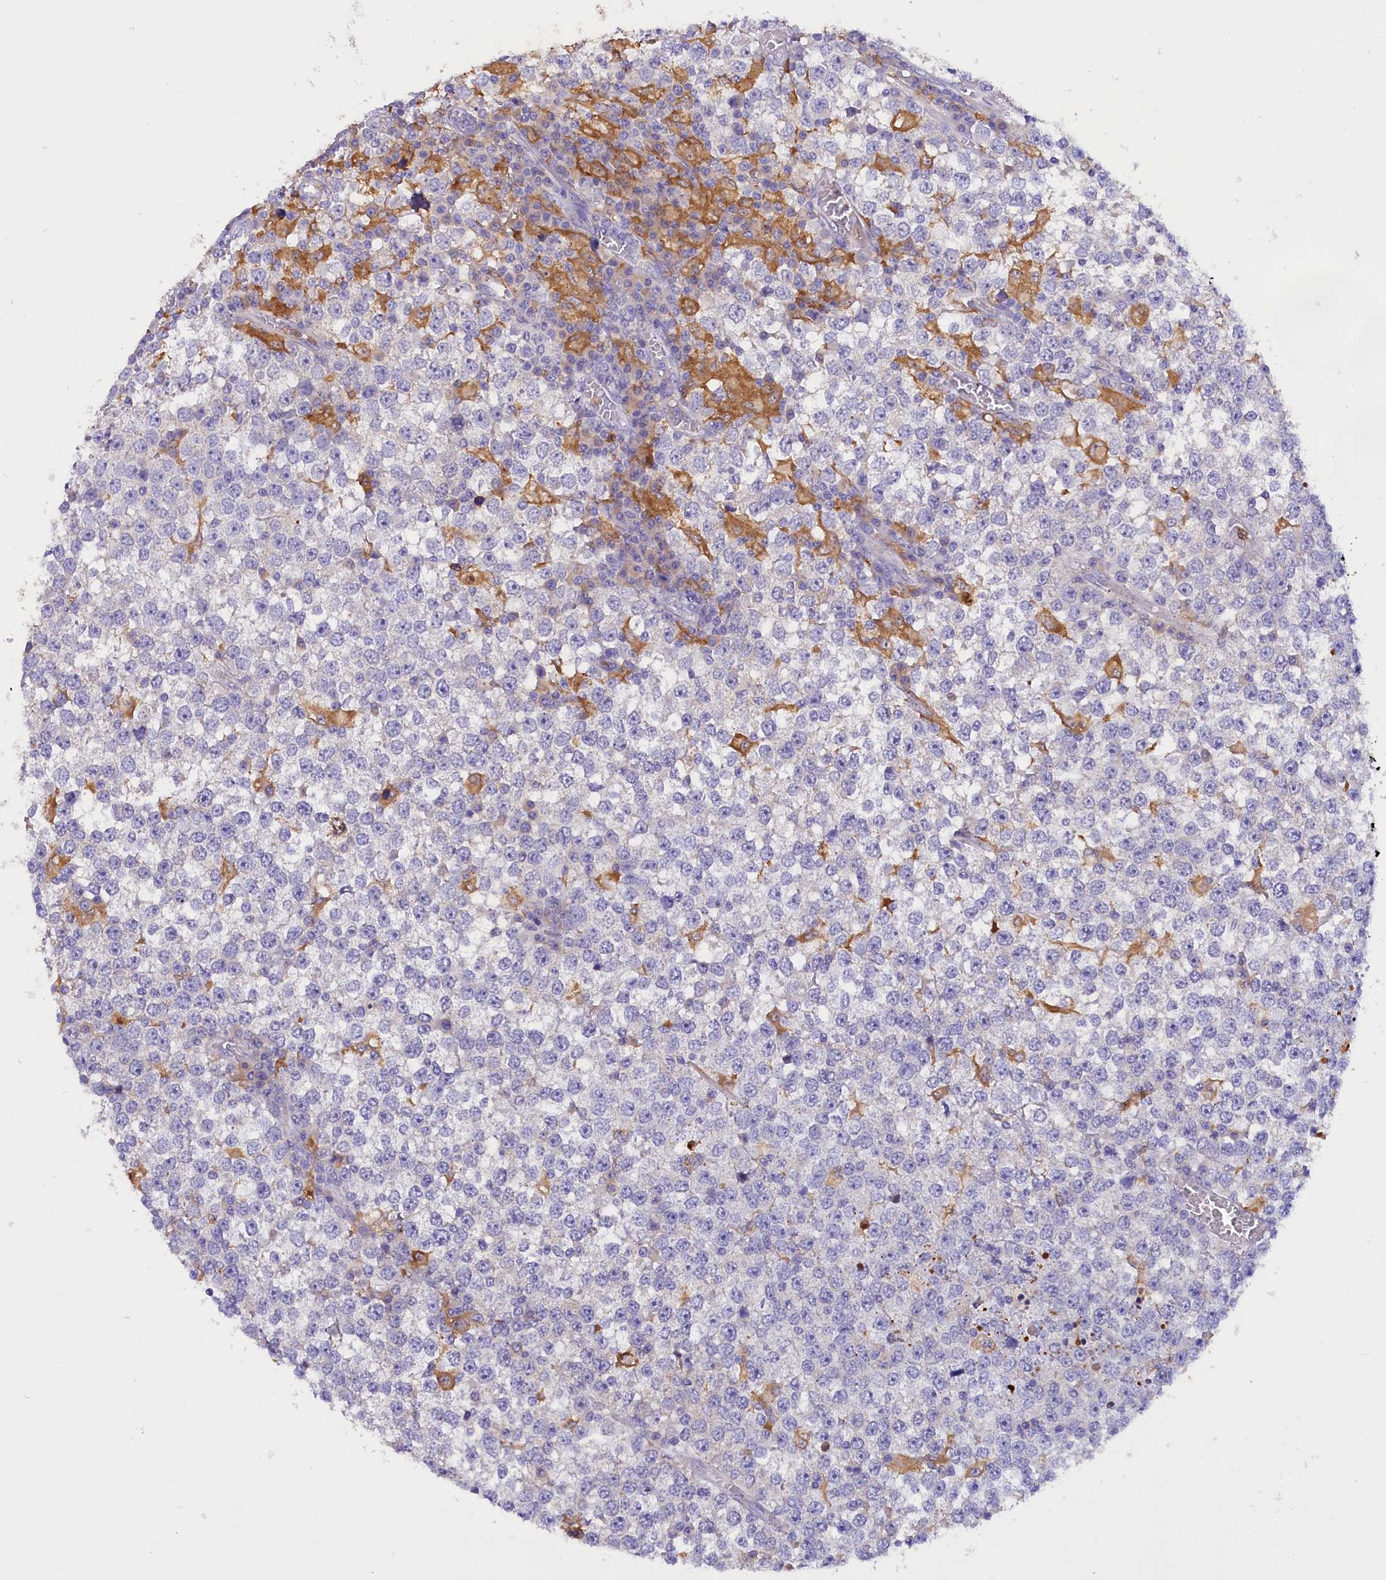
{"staining": {"intensity": "negative", "quantity": "none", "location": "none"}, "tissue": "testis cancer", "cell_type": "Tumor cells", "image_type": "cancer", "snomed": [{"axis": "morphology", "description": "Seminoma, NOS"}, {"axis": "topography", "description": "Testis"}], "caption": "DAB (3,3'-diaminobenzidine) immunohistochemical staining of testis cancer demonstrates no significant staining in tumor cells.", "gene": "FAM149B1", "patient": {"sex": "male", "age": 65}}